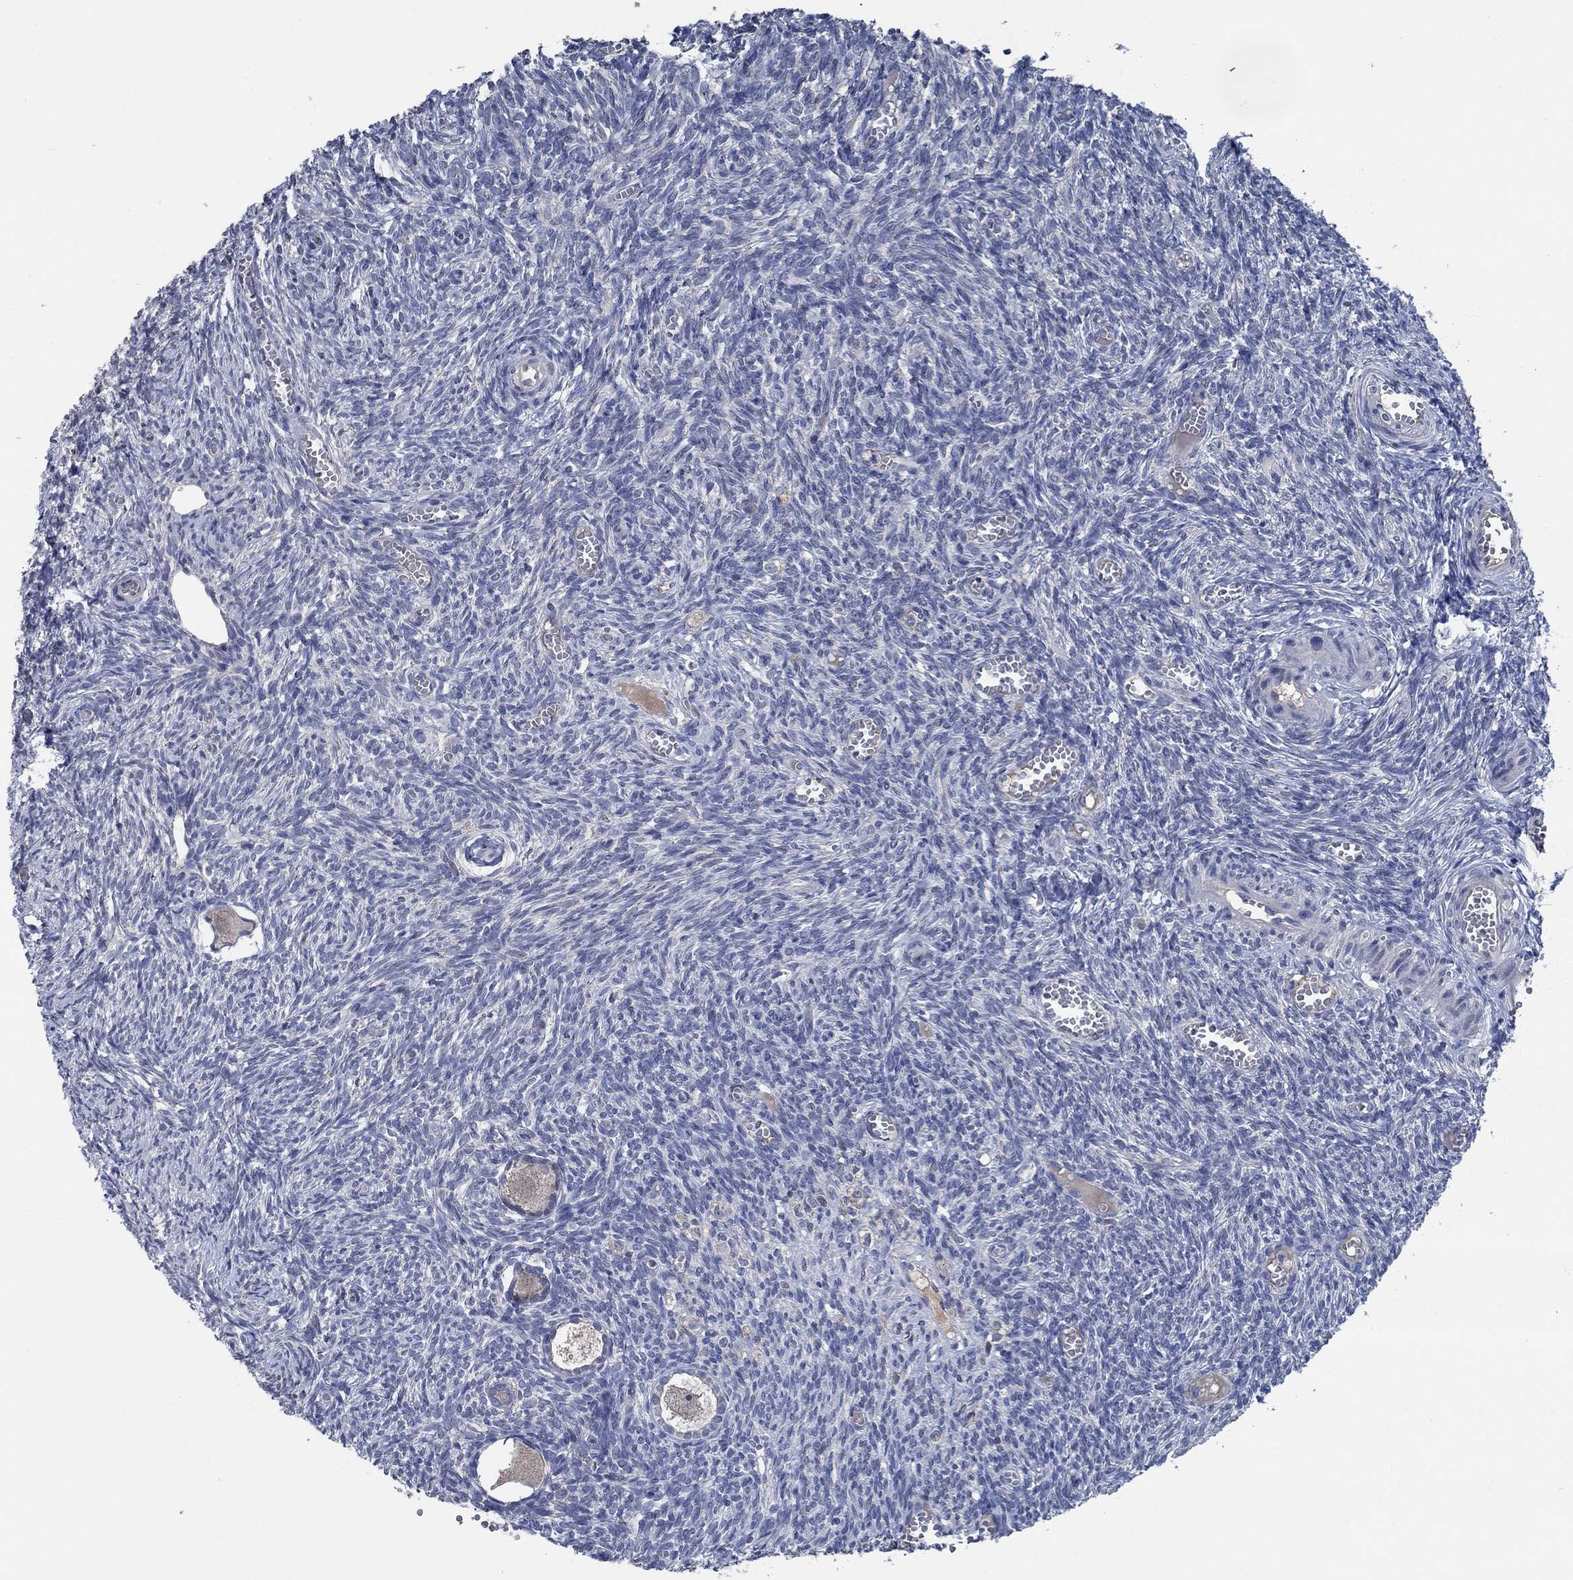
{"staining": {"intensity": "negative", "quantity": "none", "location": "none"}, "tissue": "ovary", "cell_type": "Follicle cells", "image_type": "normal", "snomed": [{"axis": "morphology", "description": "Normal tissue, NOS"}, {"axis": "topography", "description": "Ovary"}], "caption": "IHC of benign ovary exhibits no positivity in follicle cells.", "gene": "OBSCN", "patient": {"sex": "female", "age": 43}}